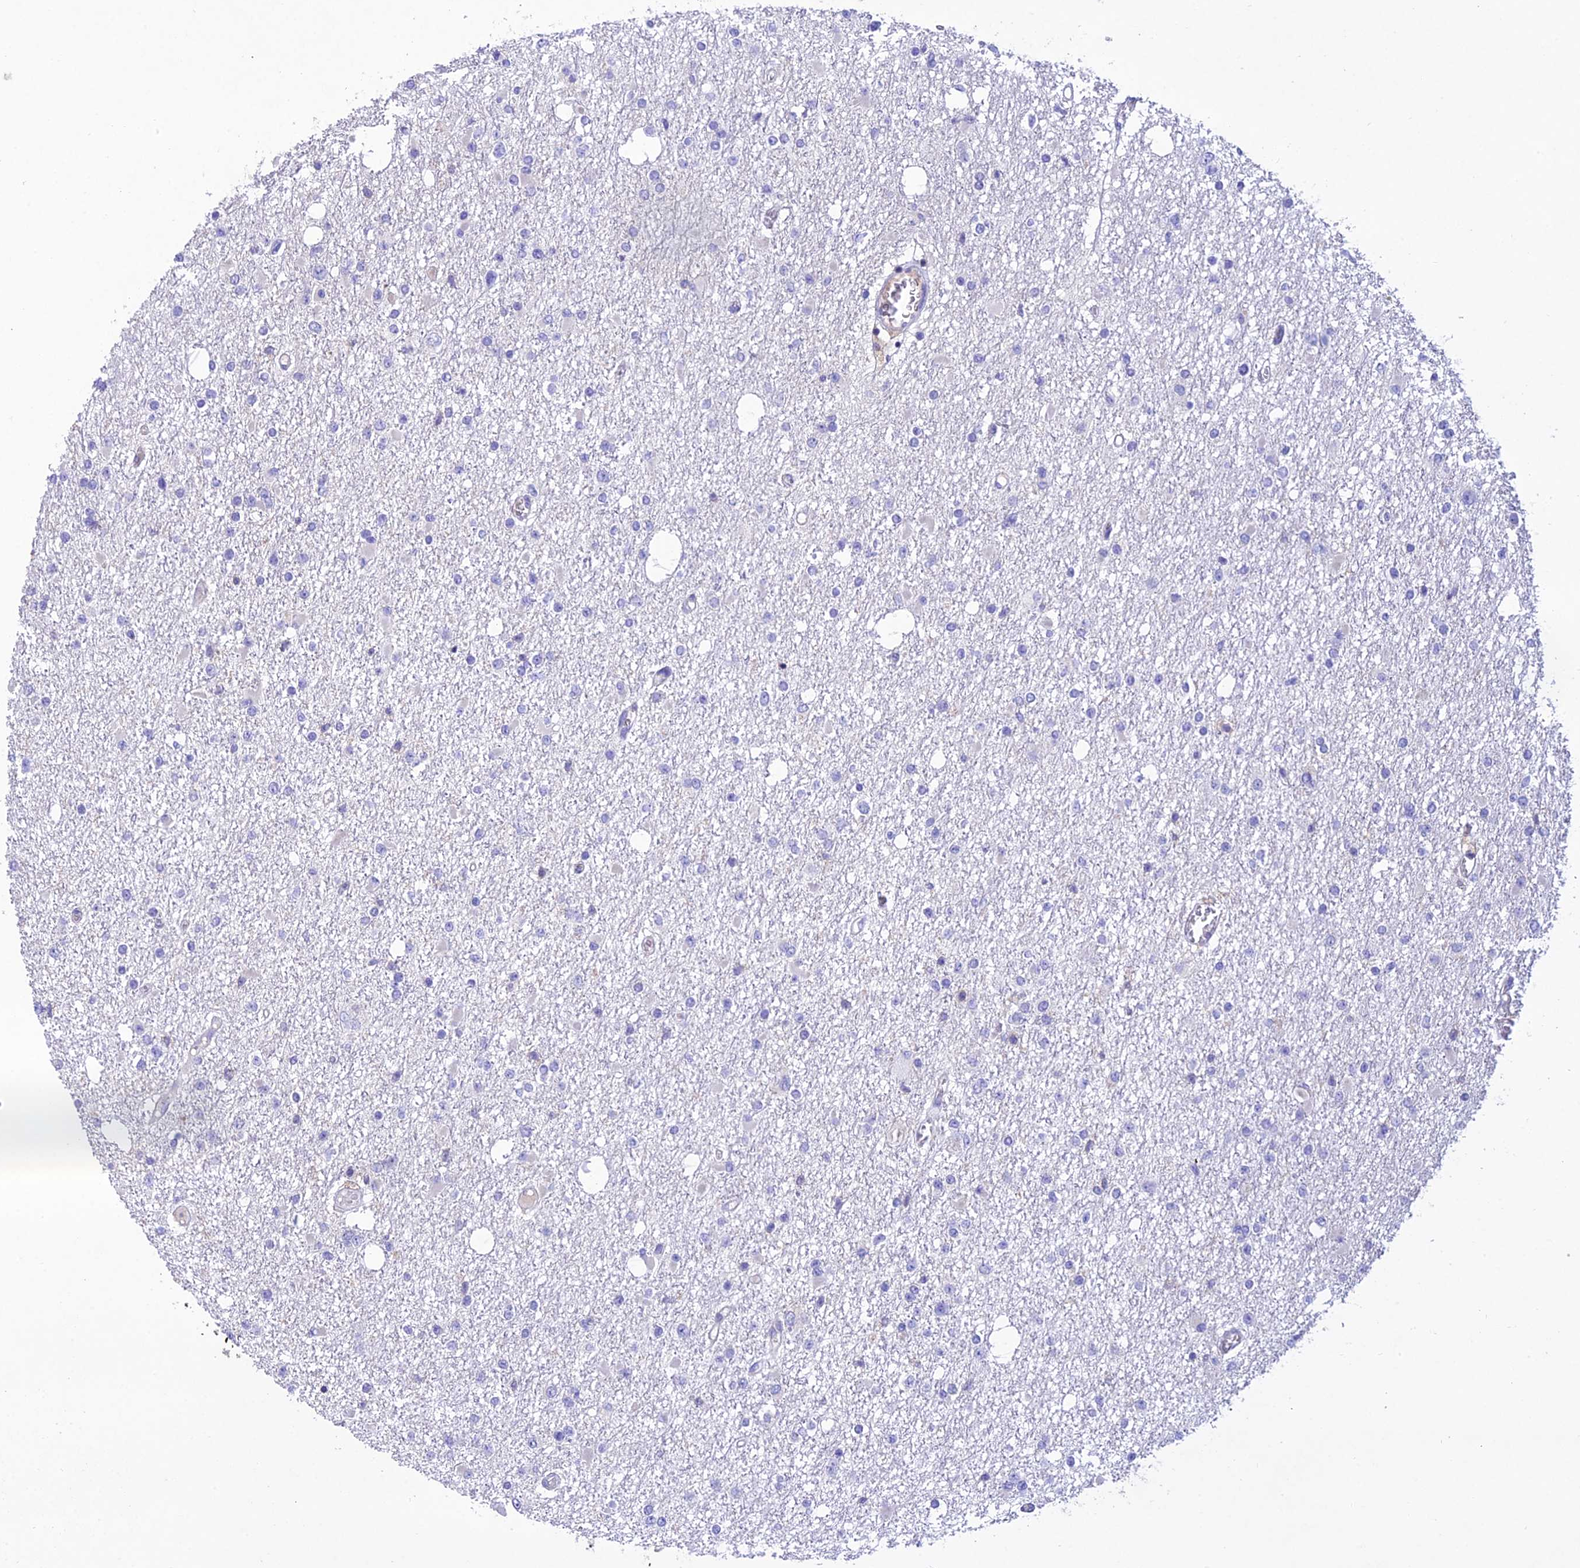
{"staining": {"intensity": "negative", "quantity": "none", "location": "none"}, "tissue": "glioma", "cell_type": "Tumor cells", "image_type": "cancer", "snomed": [{"axis": "morphology", "description": "Glioma, malignant, Low grade"}, {"axis": "topography", "description": "Brain"}], "caption": "Image shows no protein staining in tumor cells of low-grade glioma (malignant) tissue.", "gene": "SNX24", "patient": {"sex": "female", "age": 22}}